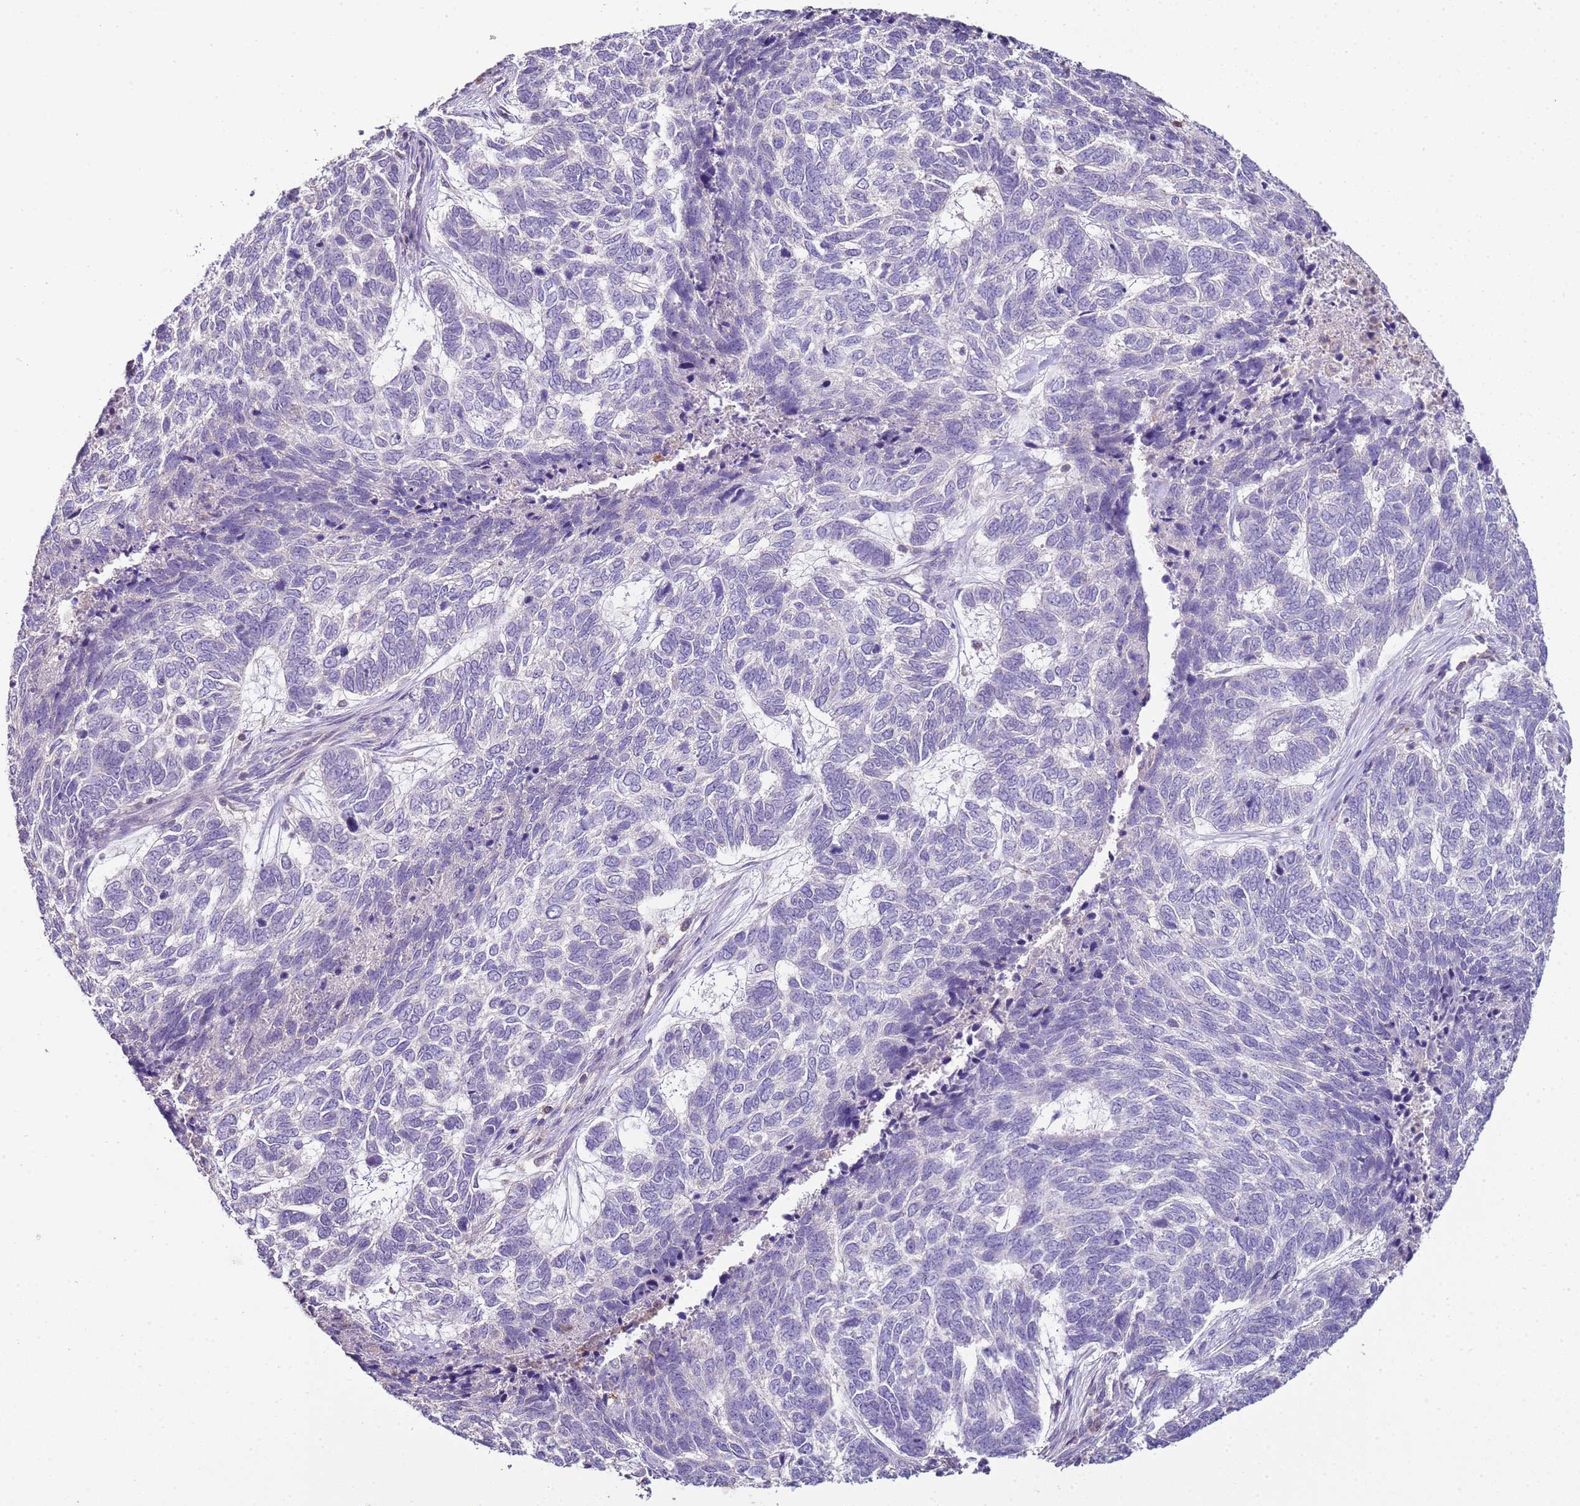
{"staining": {"intensity": "negative", "quantity": "none", "location": "none"}, "tissue": "skin cancer", "cell_type": "Tumor cells", "image_type": "cancer", "snomed": [{"axis": "morphology", "description": "Basal cell carcinoma"}, {"axis": "topography", "description": "Skin"}], "caption": "Skin basal cell carcinoma stained for a protein using immunohistochemistry shows no expression tumor cells.", "gene": "IL2RG", "patient": {"sex": "female", "age": 65}}